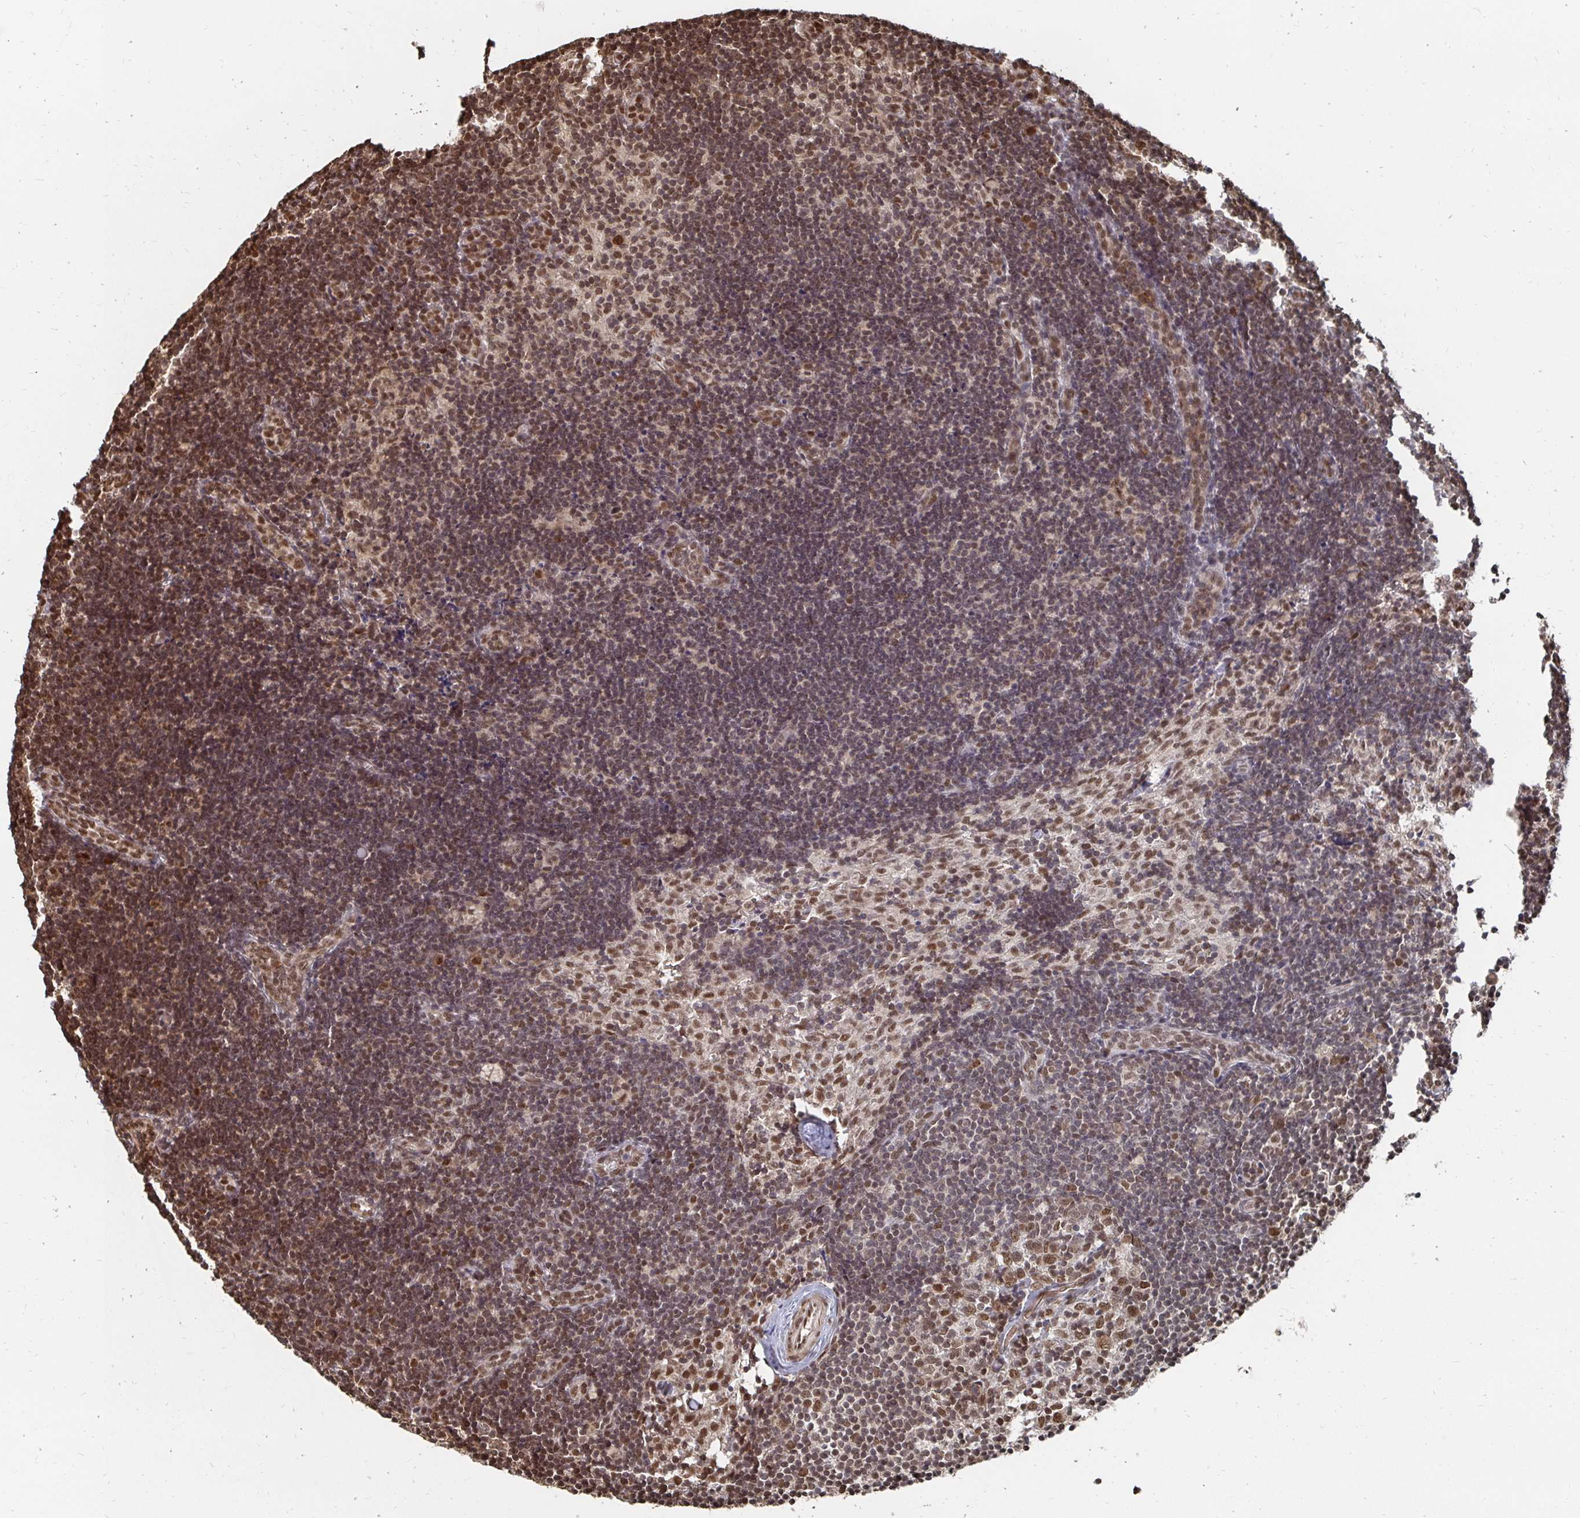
{"staining": {"intensity": "strong", "quantity": ">75%", "location": "nuclear"}, "tissue": "lymph node", "cell_type": "Non-germinal center cells", "image_type": "normal", "snomed": [{"axis": "morphology", "description": "Normal tissue, NOS"}, {"axis": "topography", "description": "Lymph node"}], "caption": "The histopathology image exhibits a brown stain indicating the presence of a protein in the nuclear of non-germinal center cells in lymph node.", "gene": "GTF3C6", "patient": {"sex": "female", "age": 31}}